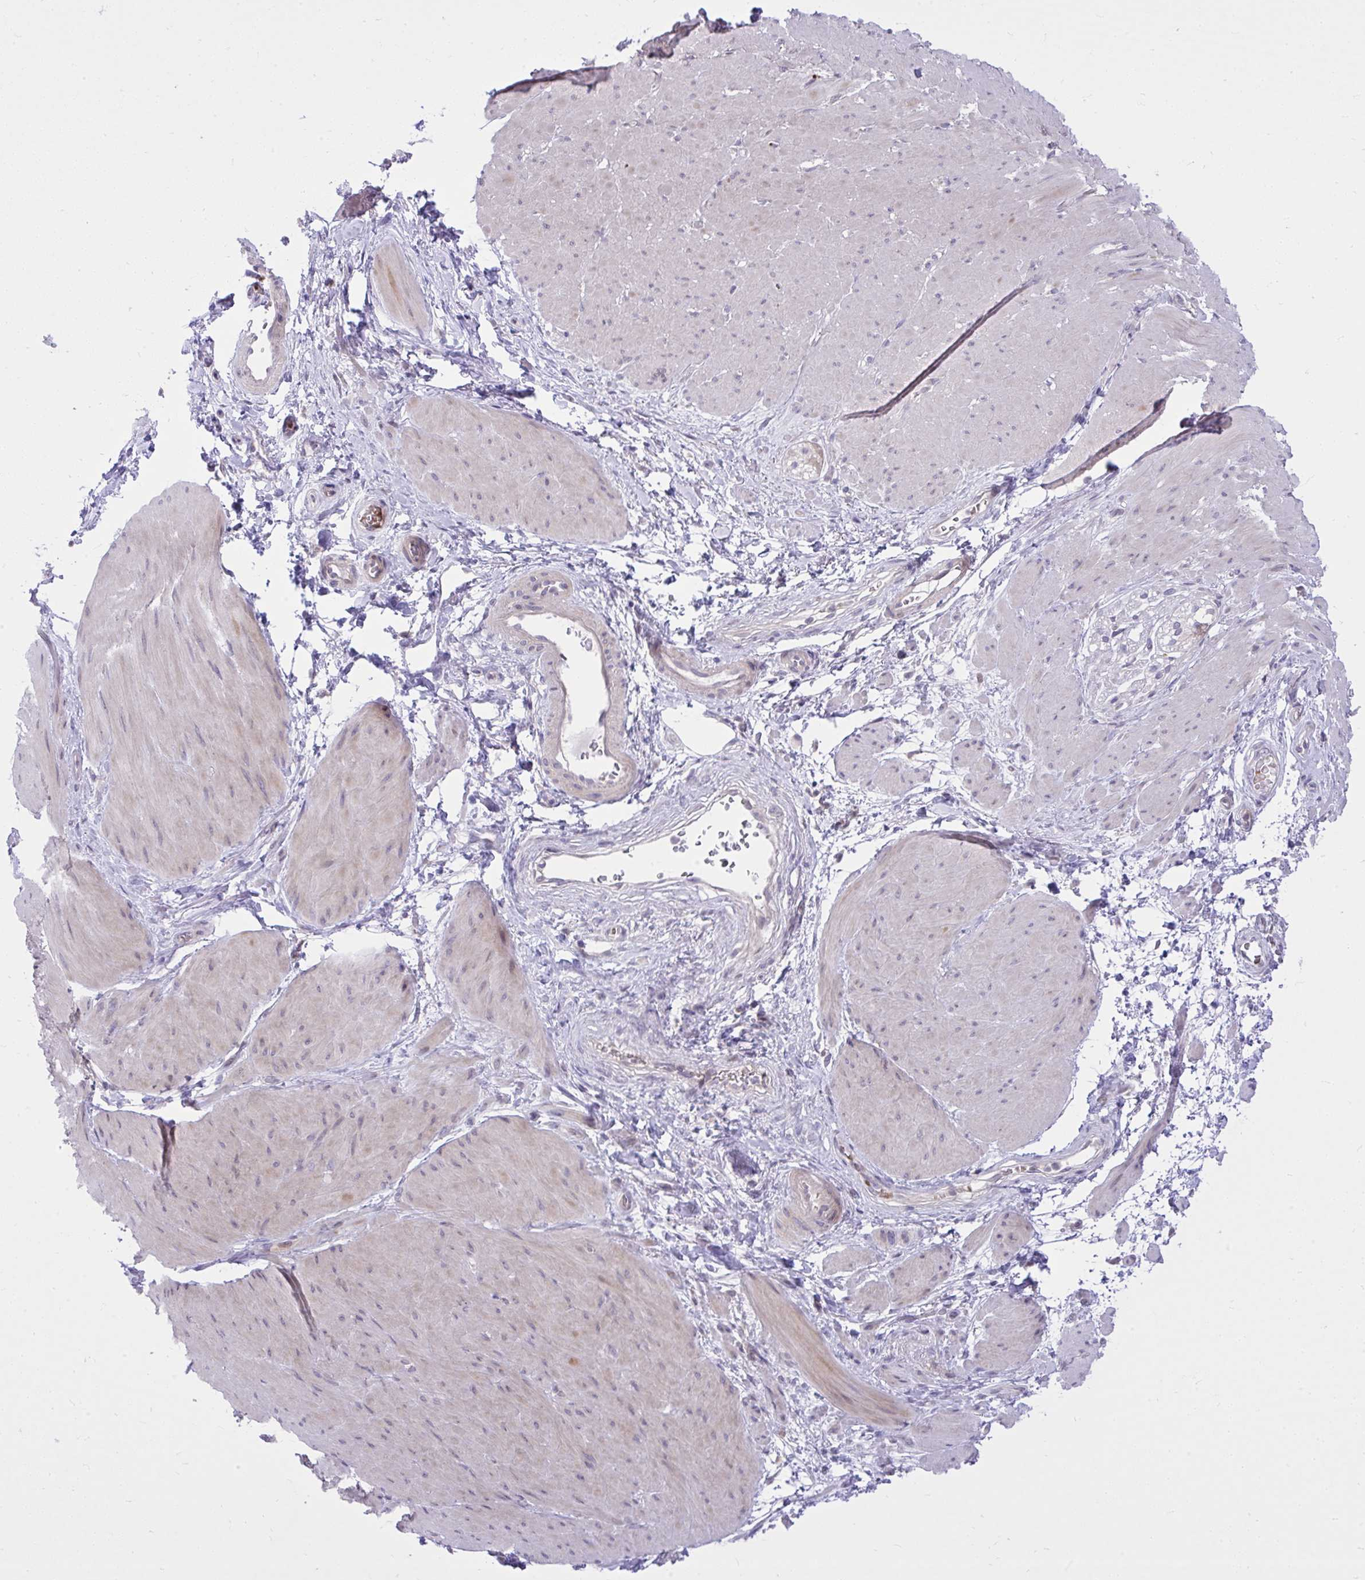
{"staining": {"intensity": "weak", "quantity": "<25%", "location": "cytoplasmic/membranous"}, "tissue": "smooth muscle", "cell_type": "Smooth muscle cells", "image_type": "normal", "snomed": [{"axis": "morphology", "description": "Normal tissue, NOS"}, {"axis": "topography", "description": "Smooth muscle"}, {"axis": "topography", "description": "Rectum"}], "caption": "Photomicrograph shows no protein positivity in smooth muscle cells of benign smooth muscle. The staining was performed using DAB (3,3'-diaminobenzidine) to visualize the protein expression in brown, while the nuclei were stained in blue with hematoxylin (Magnification: 20x).", "gene": "DPY19L1", "patient": {"sex": "male", "age": 53}}